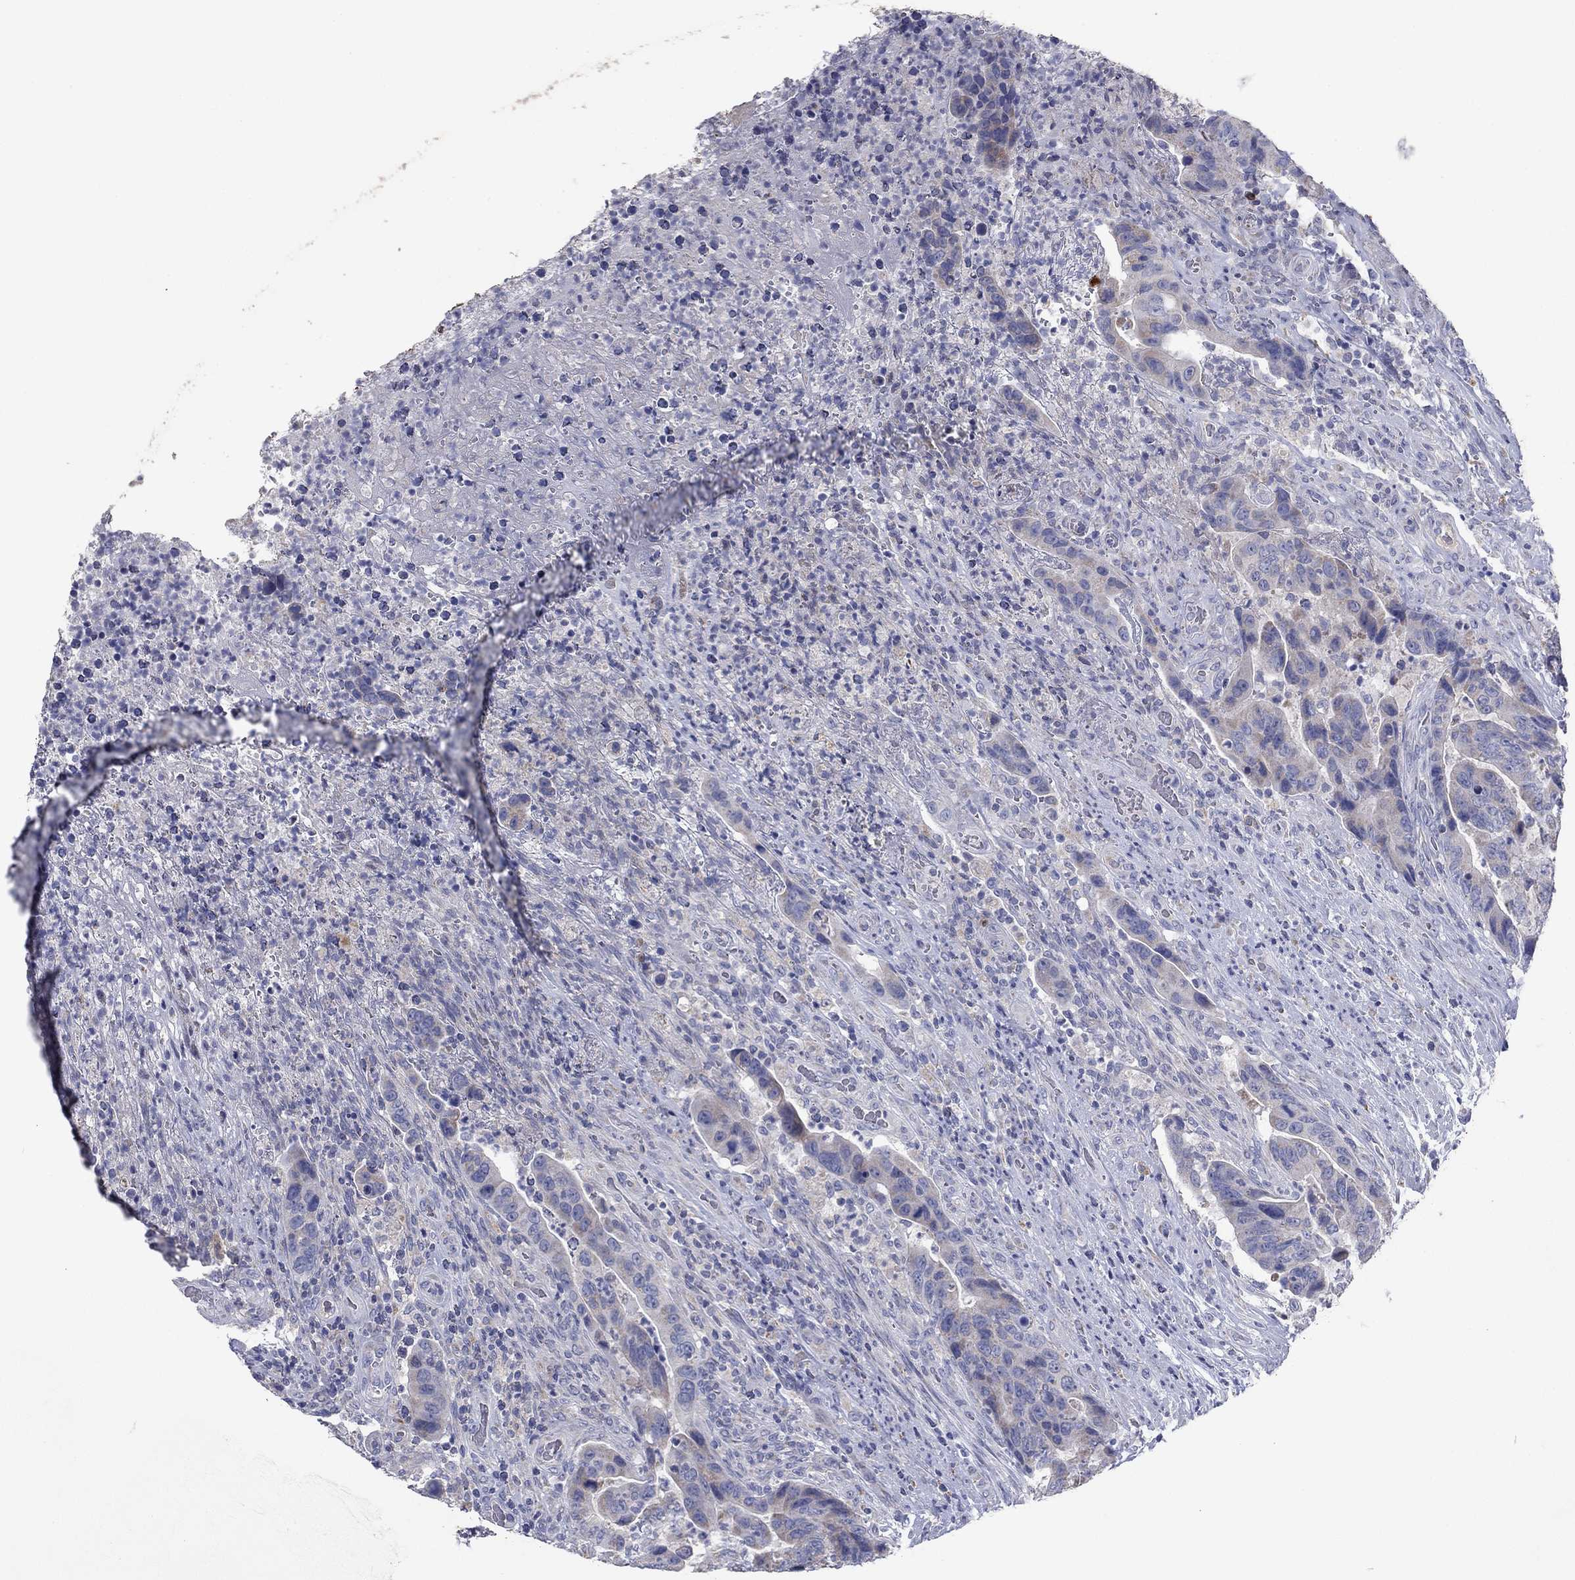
{"staining": {"intensity": "negative", "quantity": "none", "location": "none"}, "tissue": "colorectal cancer", "cell_type": "Tumor cells", "image_type": "cancer", "snomed": [{"axis": "morphology", "description": "Adenocarcinoma, NOS"}, {"axis": "topography", "description": "Colon"}], "caption": "Immunohistochemistry of colorectal adenocarcinoma shows no staining in tumor cells.", "gene": "PTGDS", "patient": {"sex": "female", "age": 56}}